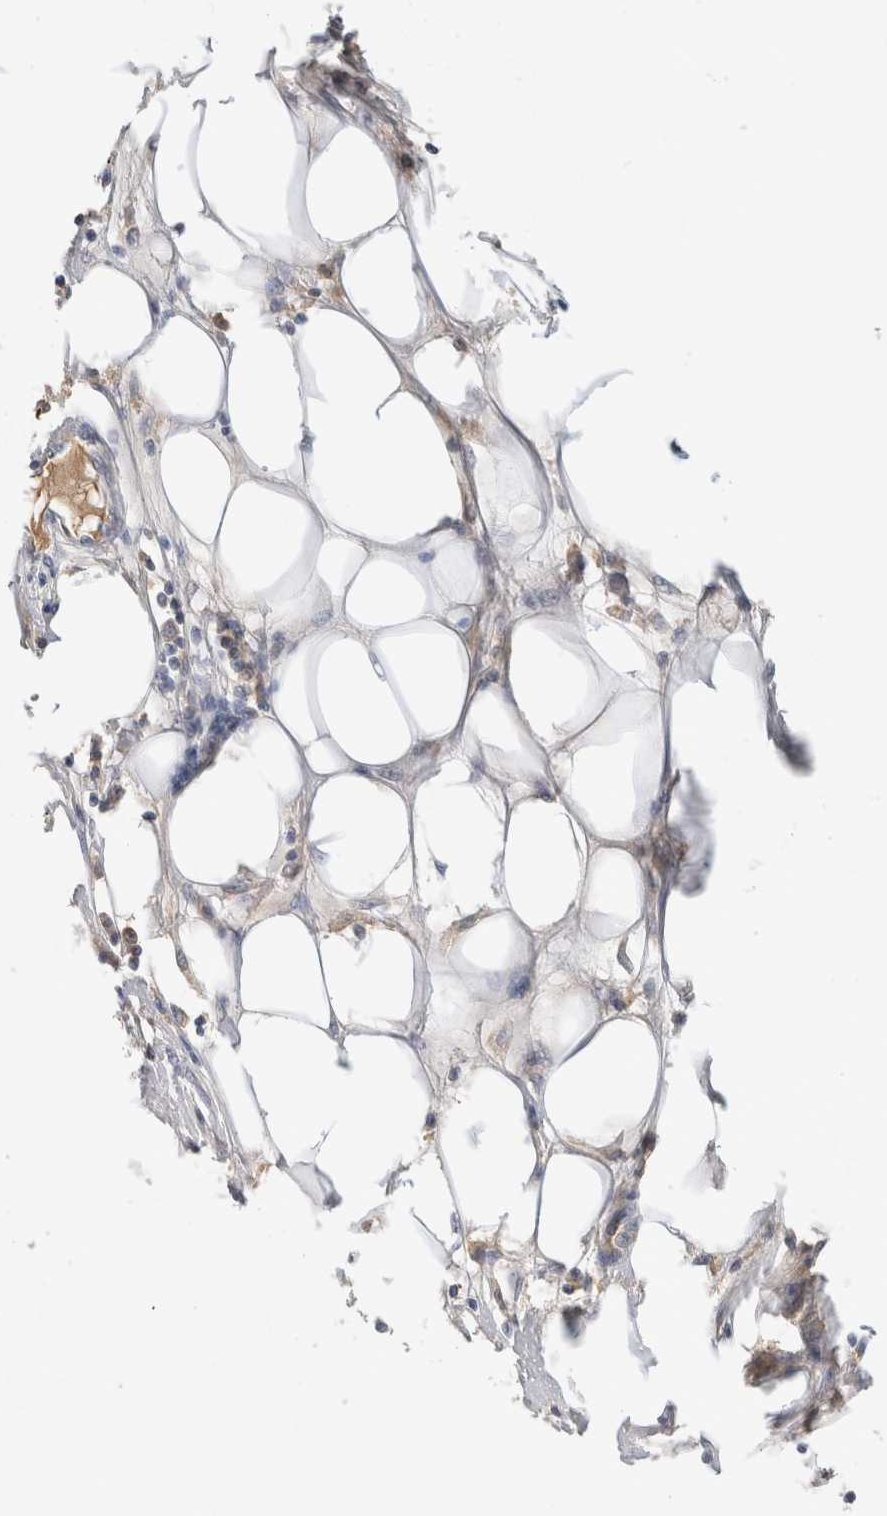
{"staining": {"intensity": "negative", "quantity": "none", "location": "none"}, "tissue": "melanoma", "cell_type": "Tumor cells", "image_type": "cancer", "snomed": [{"axis": "morphology", "description": "Malignant melanoma, Metastatic site"}, {"axis": "topography", "description": "Soft tissue"}], "caption": "This is an immunohistochemistry (IHC) micrograph of malignant melanoma (metastatic site). There is no staining in tumor cells.", "gene": "SCGB1A1", "patient": {"sex": "male", "age": 41}}